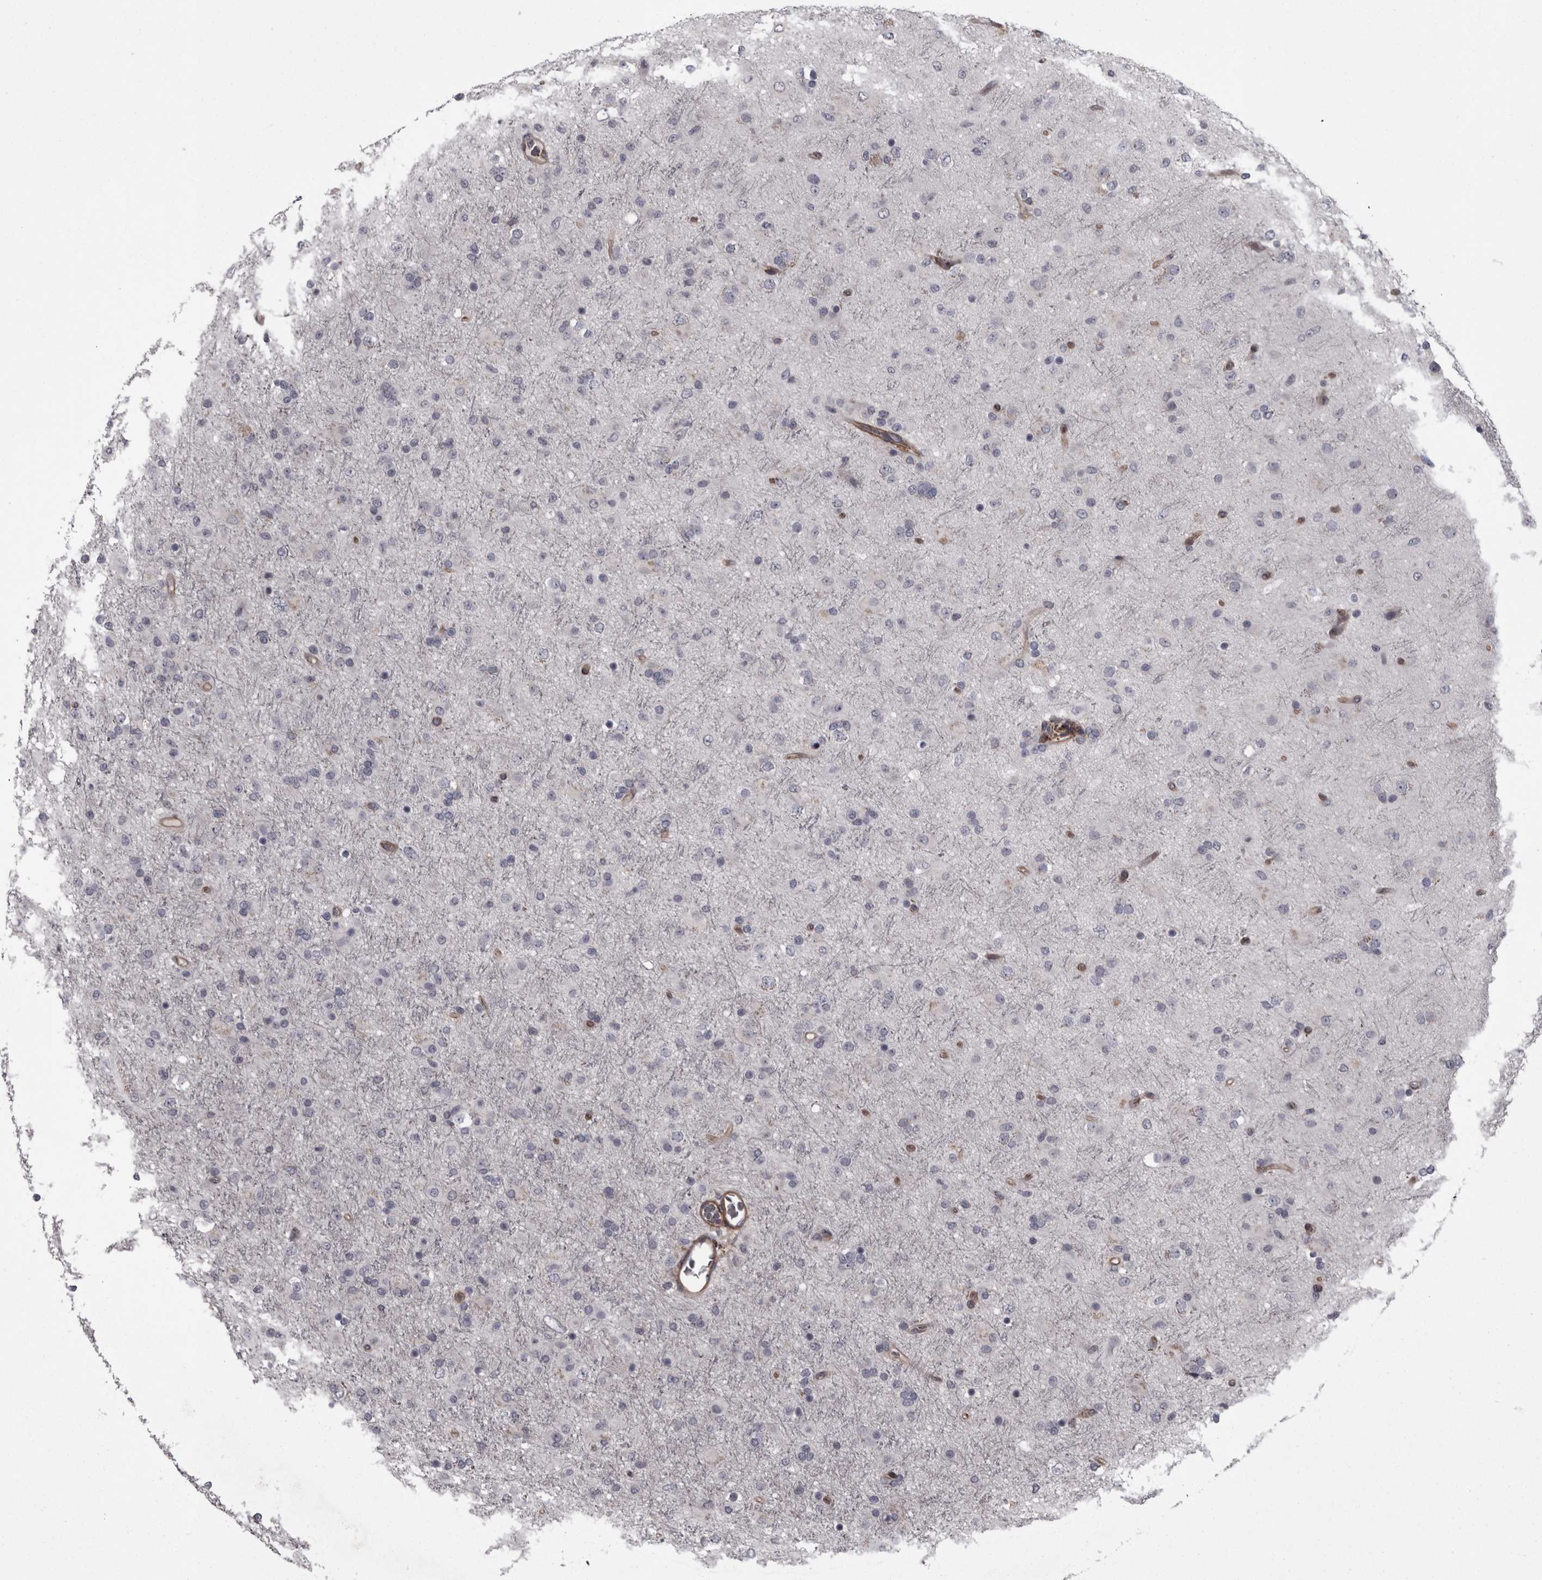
{"staining": {"intensity": "negative", "quantity": "none", "location": "none"}, "tissue": "glioma", "cell_type": "Tumor cells", "image_type": "cancer", "snomed": [{"axis": "morphology", "description": "Glioma, malignant, Low grade"}, {"axis": "topography", "description": "Brain"}], "caption": "The histopathology image shows no staining of tumor cells in malignant low-grade glioma.", "gene": "RSU1", "patient": {"sex": "male", "age": 65}}